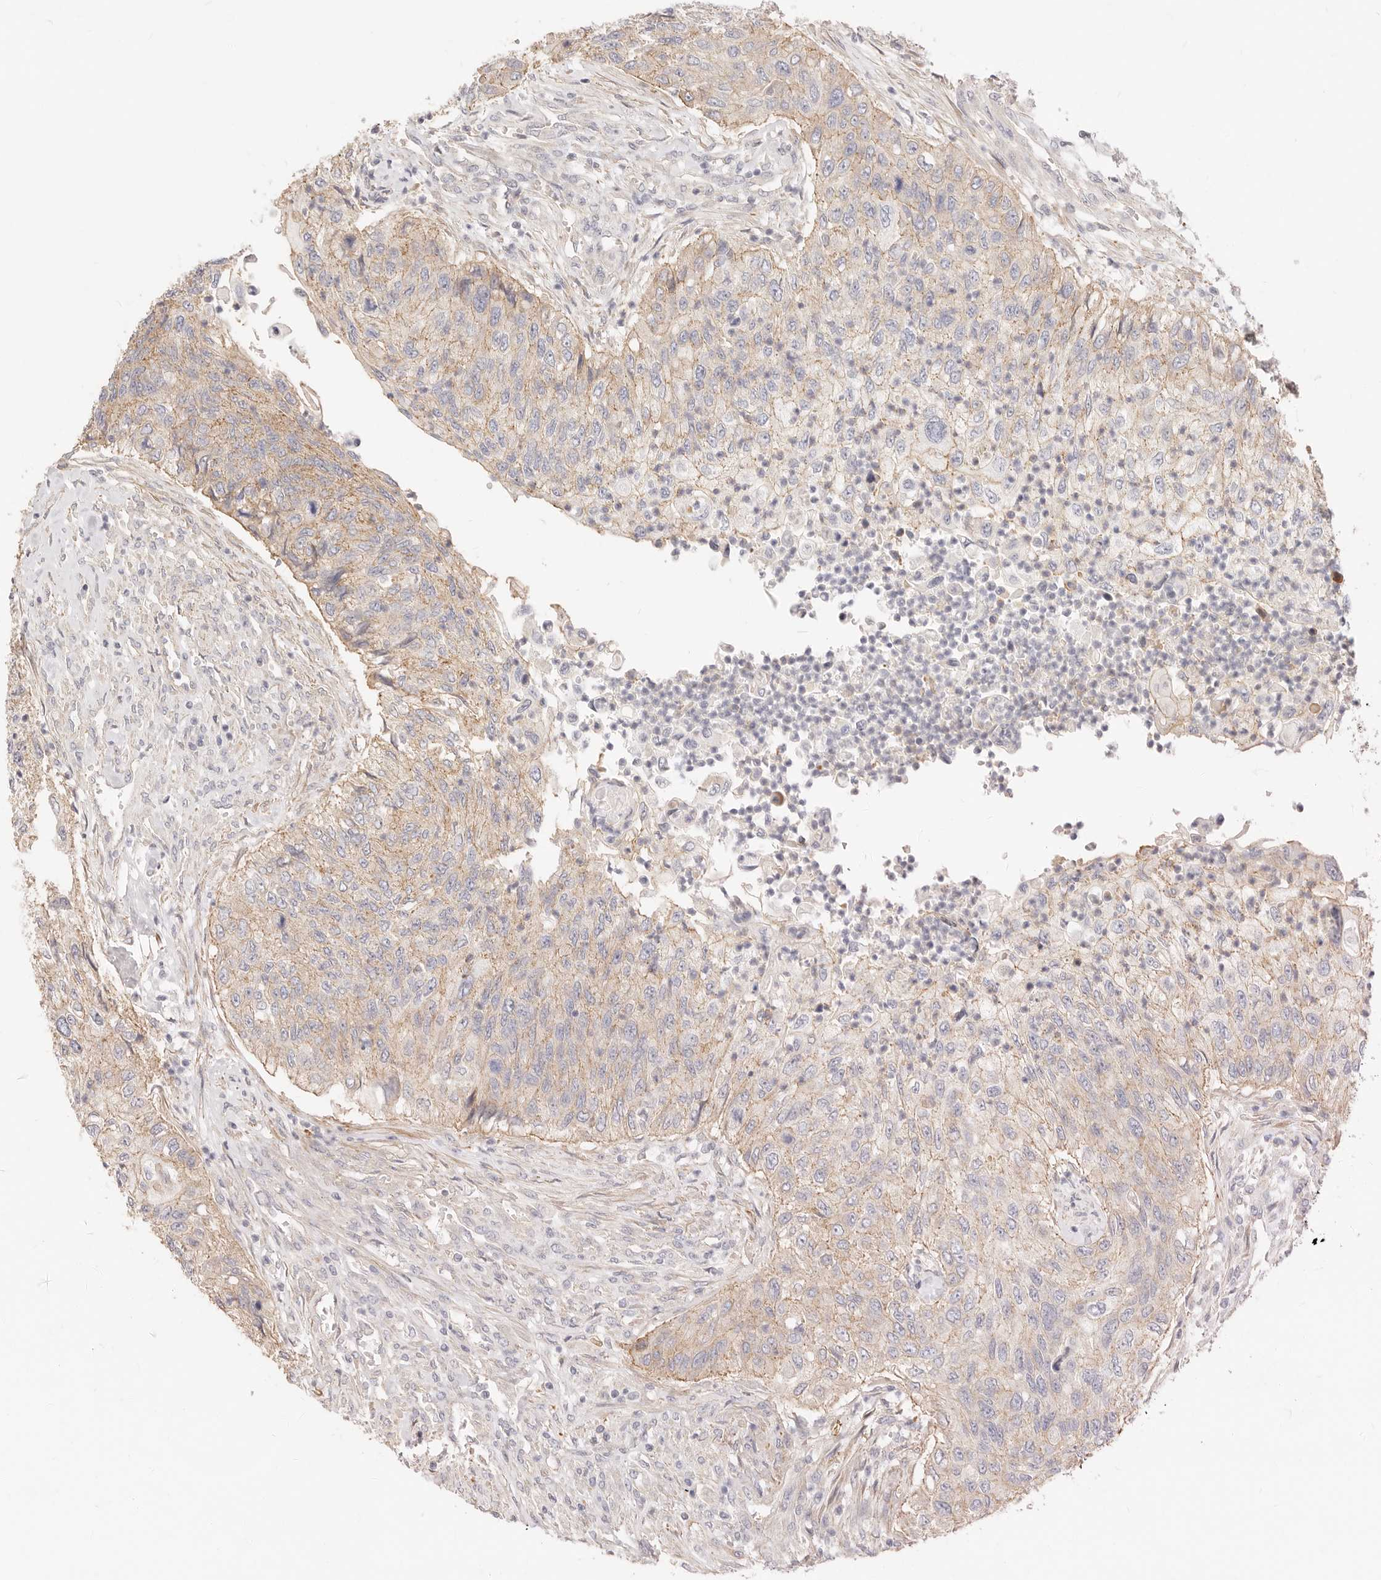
{"staining": {"intensity": "weak", "quantity": ">75%", "location": "cytoplasmic/membranous"}, "tissue": "urothelial cancer", "cell_type": "Tumor cells", "image_type": "cancer", "snomed": [{"axis": "morphology", "description": "Urothelial carcinoma, High grade"}, {"axis": "topography", "description": "Urinary bladder"}], "caption": "Immunohistochemistry photomicrograph of neoplastic tissue: urothelial cancer stained using IHC exhibits low levels of weak protein expression localized specifically in the cytoplasmic/membranous of tumor cells, appearing as a cytoplasmic/membranous brown color.", "gene": "UBXN10", "patient": {"sex": "female", "age": 60}}